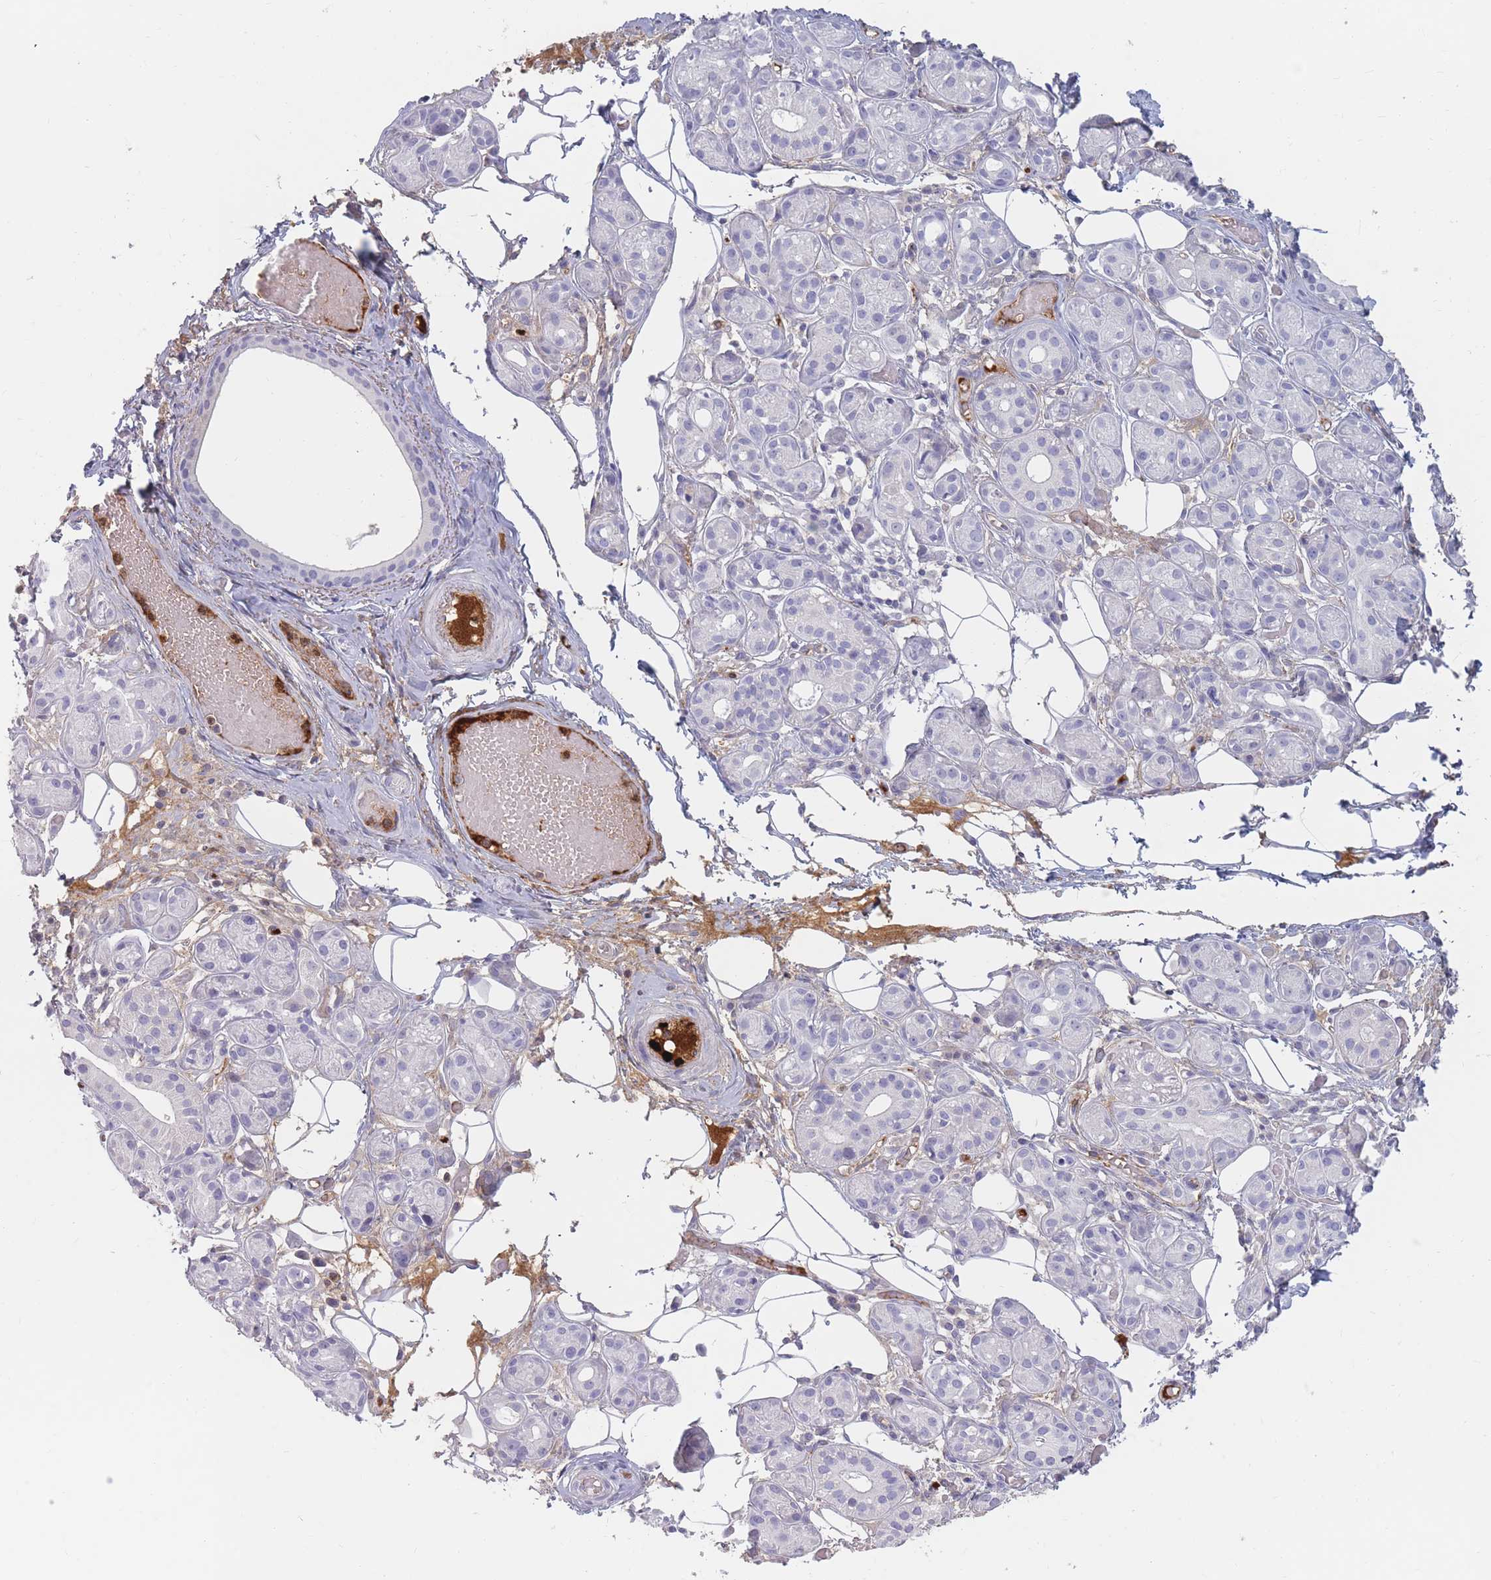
{"staining": {"intensity": "negative", "quantity": "none", "location": "none"}, "tissue": "salivary gland", "cell_type": "Glandular cells", "image_type": "normal", "snomed": [{"axis": "morphology", "description": "Normal tissue, NOS"}, {"axis": "topography", "description": "Salivary gland"}], "caption": "Immunohistochemistry photomicrograph of benign salivary gland stained for a protein (brown), which exhibits no positivity in glandular cells.", "gene": "PRG4", "patient": {"sex": "male", "age": 82}}